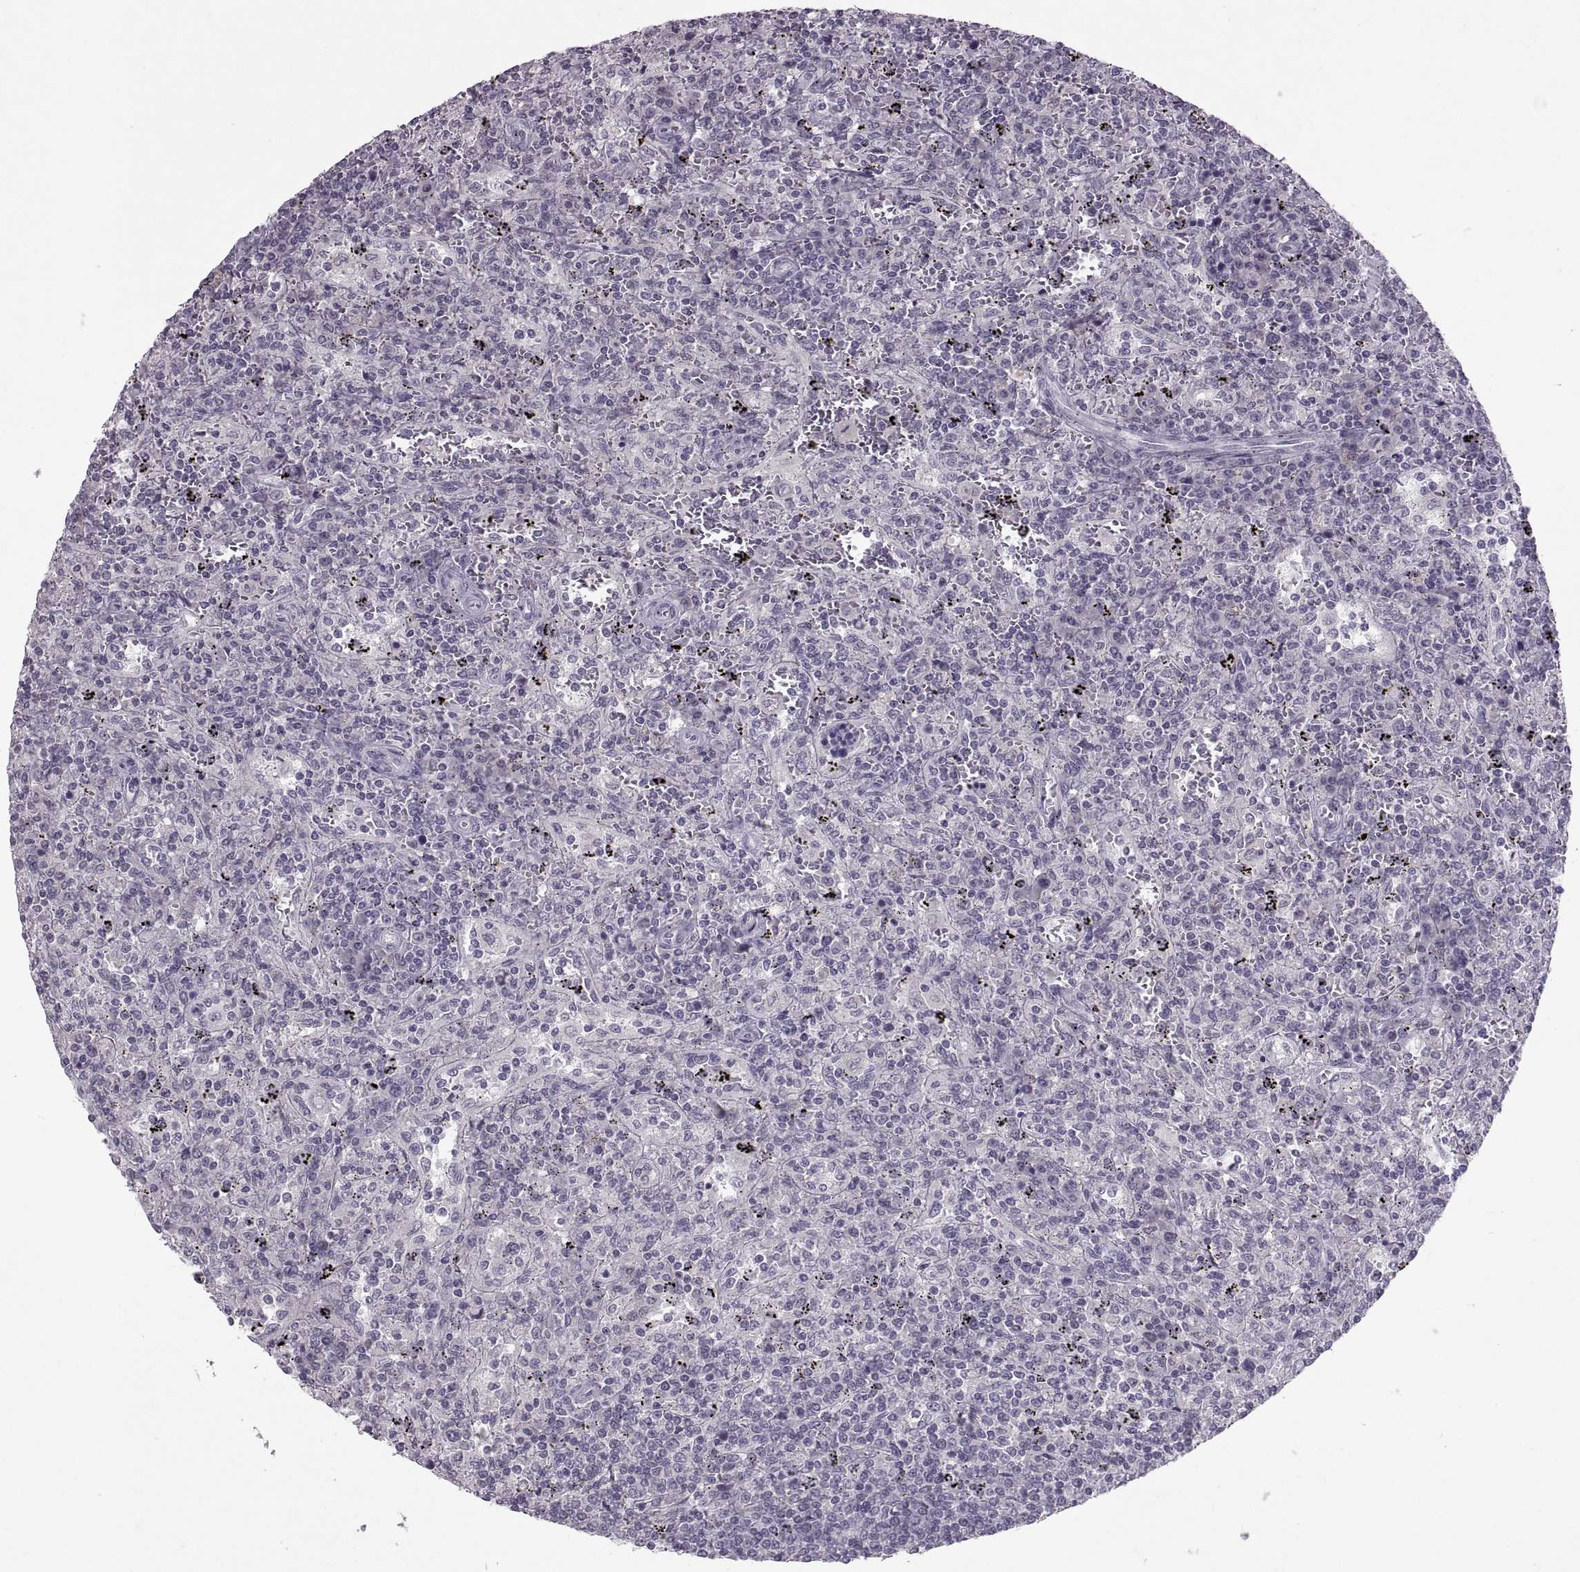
{"staining": {"intensity": "negative", "quantity": "none", "location": "none"}, "tissue": "lymphoma", "cell_type": "Tumor cells", "image_type": "cancer", "snomed": [{"axis": "morphology", "description": "Malignant lymphoma, non-Hodgkin's type, Low grade"}, {"axis": "topography", "description": "Spleen"}], "caption": "Tumor cells are negative for protein expression in human low-grade malignant lymphoma, non-Hodgkin's type.", "gene": "MGAT4D", "patient": {"sex": "male", "age": 62}}